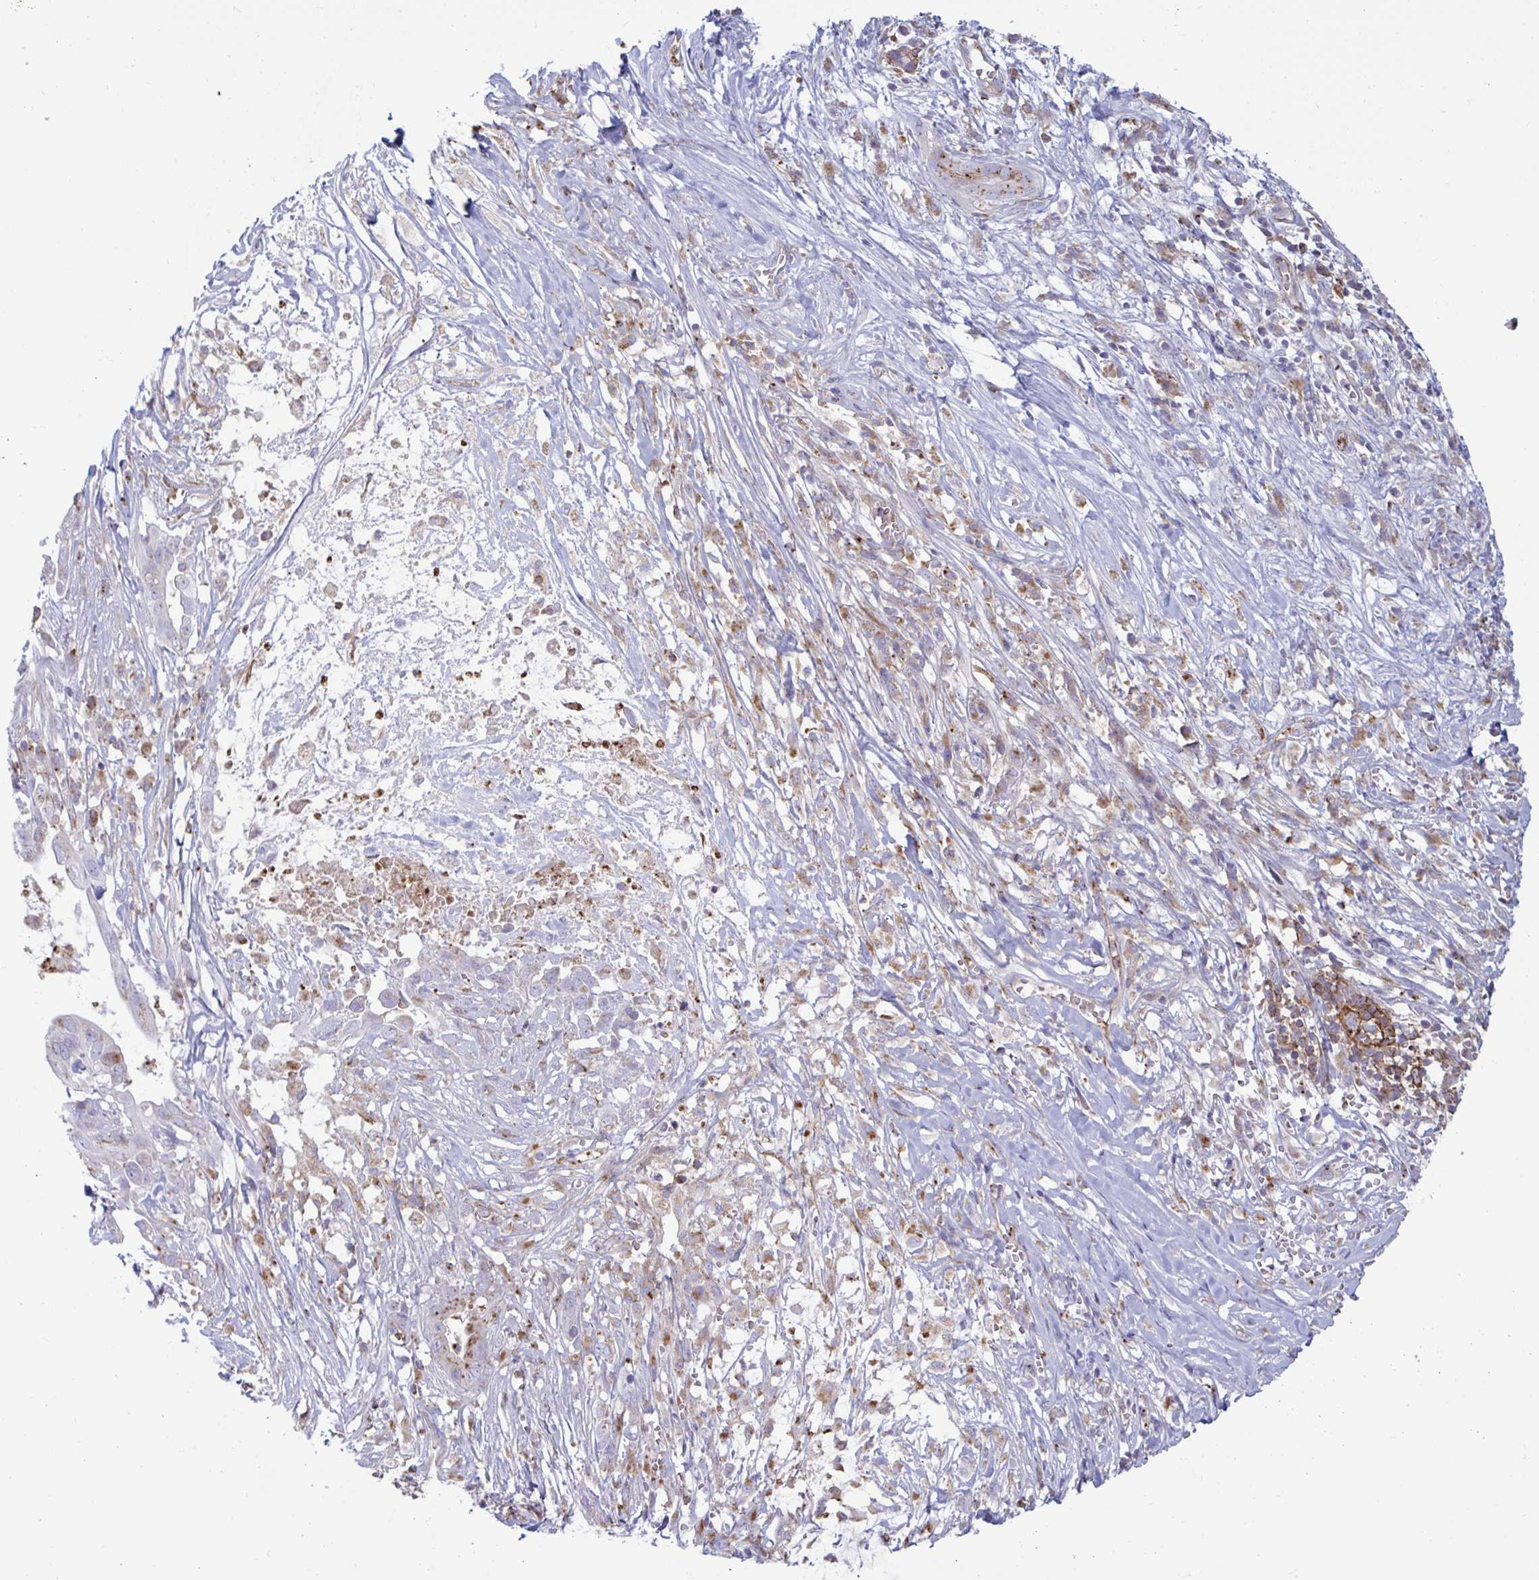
{"staining": {"intensity": "moderate", "quantity": "25%-75%", "location": "cytoplasmic/membranous"}, "tissue": "pancreatic cancer", "cell_type": "Tumor cells", "image_type": "cancer", "snomed": [{"axis": "morphology", "description": "Adenocarcinoma, NOS"}, {"axis": "topography", "description": "Pancreas"}], "caption": "Protein expression by immunohistochemistry displays moderate cytoplasmic/membranous staining in approximately 25%-75% of tumor cells in adenocarcinoma (pancreatic).", "gene": "SLC9A6", "patient": {"sex": "male", "age": 61}}